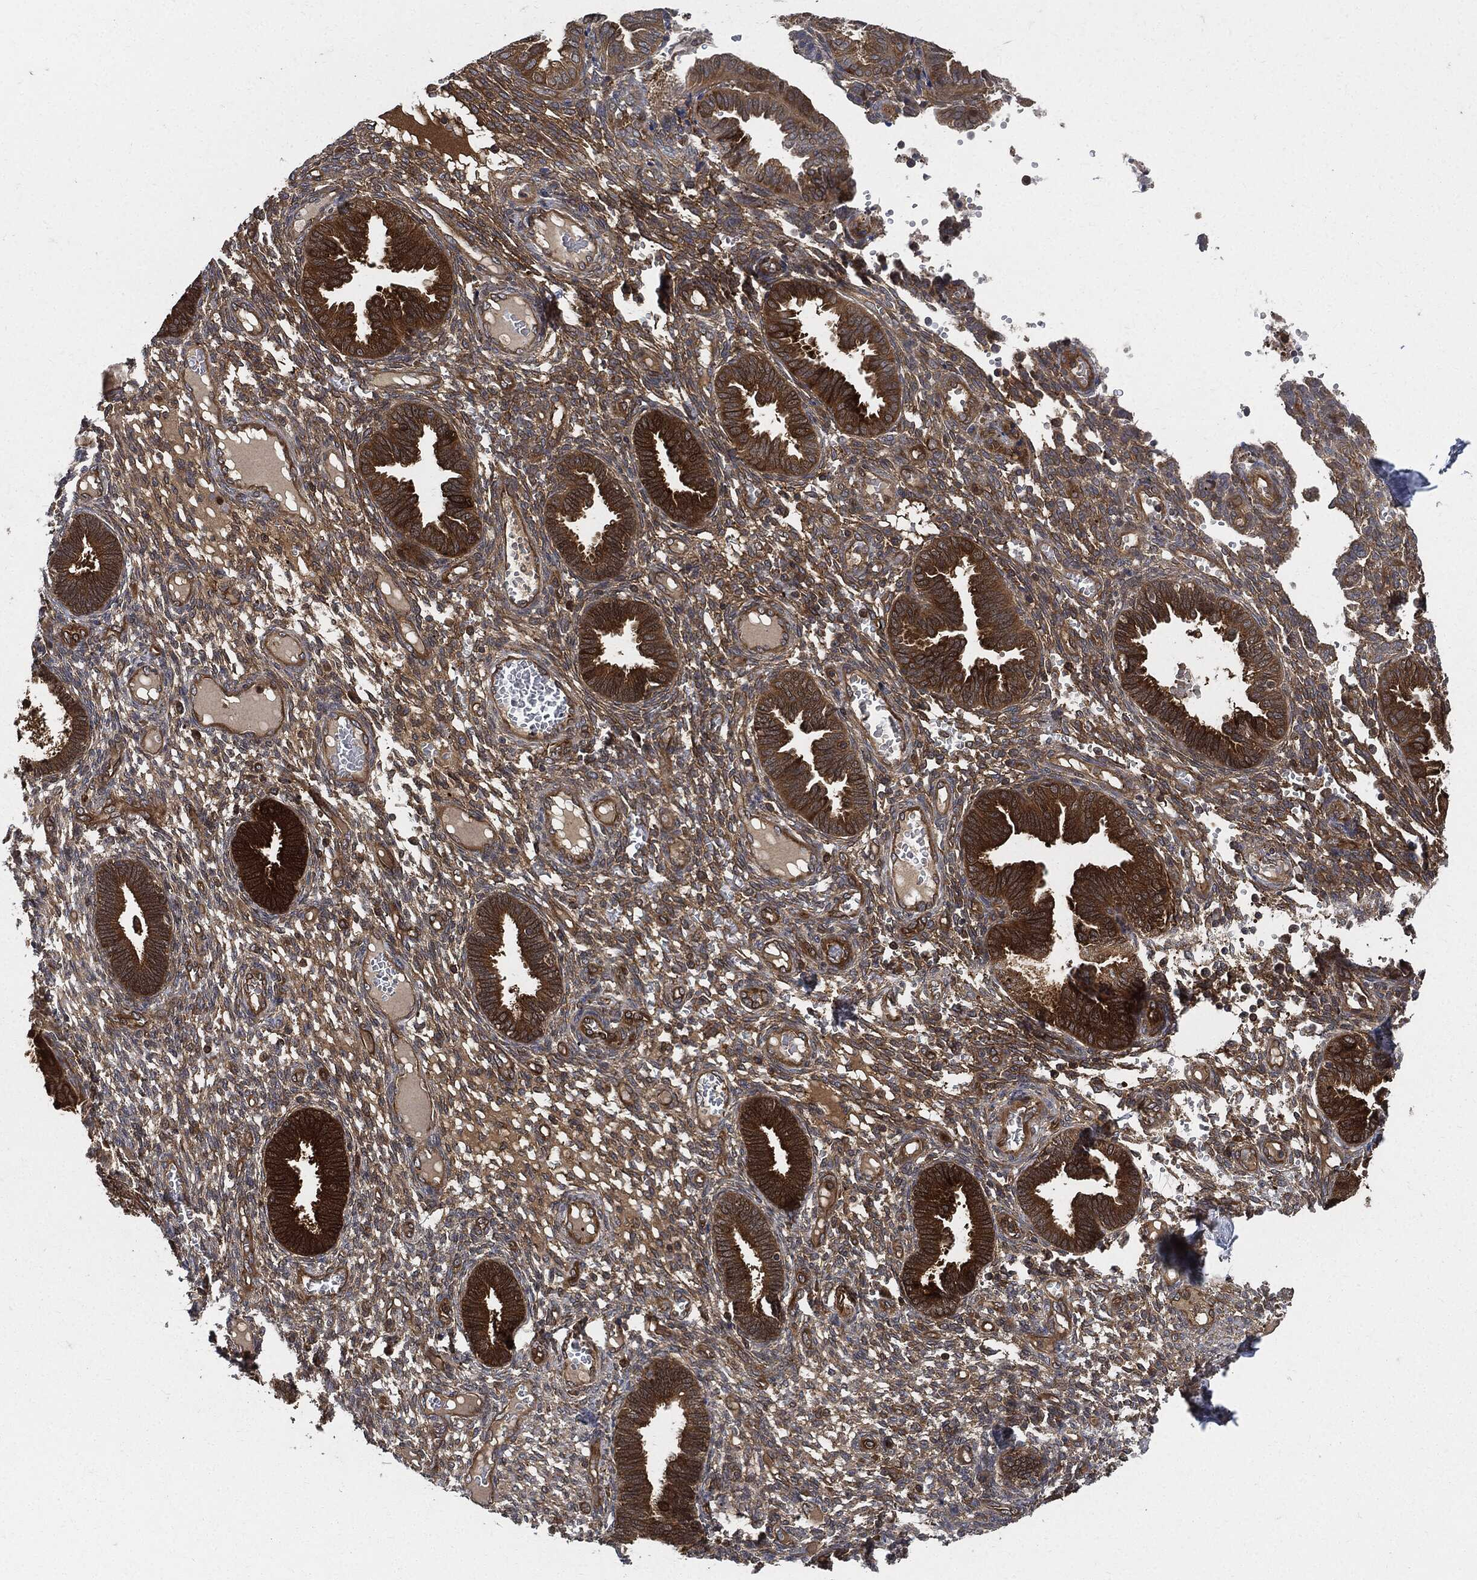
{"staining": {"intensity": "moderate", "quantity": ">75%", "location": "cytoplasmic/membranous"}, "tissue": "endometrium", "cell_type": "Cells in endometrial stroma", "image_type": "normal", "snomed": [{"axis": "morphology", "description": "Normal tissue, NOS"}, {"axis": "topography", "description": "Endometrium"}], "caption": "Cells in endometrial stroma demonstrate medium levels of moderate cytoplasmic/membranous staining in approximately >75% of cells in benign human endometrium. (DAB IHC with brightfield microscopy, high magnification).", "gene": "XPNPEP1", "patient": {"sex": "female", "age": 42}}